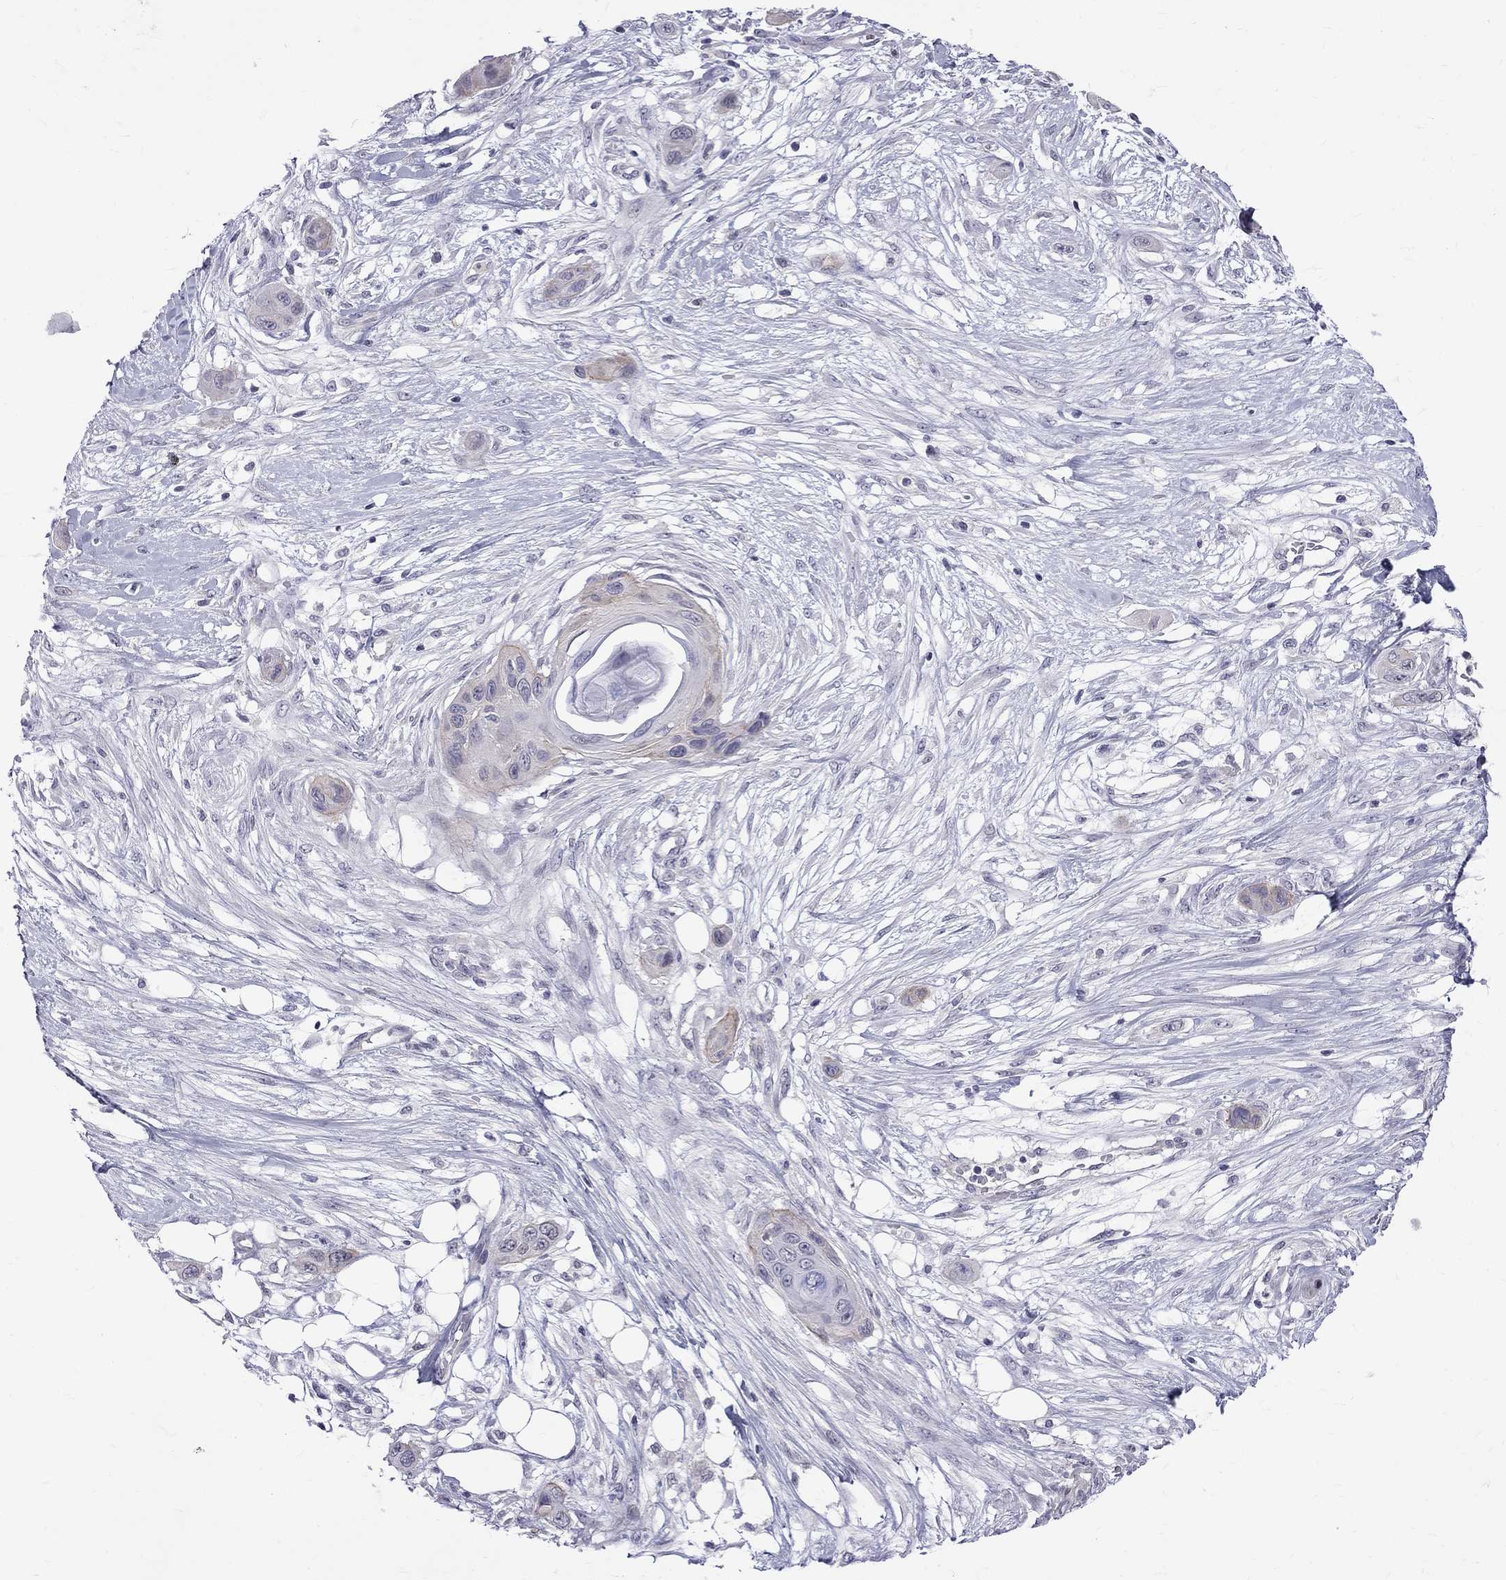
{"staining": {"intensity": "moderate", "quantity": "<25%", "location": "cytoplasmic/membranous"}, "tissue": "skin cancer", "cell_type": "Tumor cells", "image_type": "cancer", "snomed": [{"axis": "morphology", "description": "Squamous cell carcinoma, NOS"}, {"axis": "topography", "description": "Skin"}], "caption": "A micrograph of skin cancer (squamous cell carcinoma) stained for a protein exhibits moderate cytoplasmic/membranous brown staining in tumor cells.", "gene": "RTL9", "patient": {"sex": "male", "age": 79}}